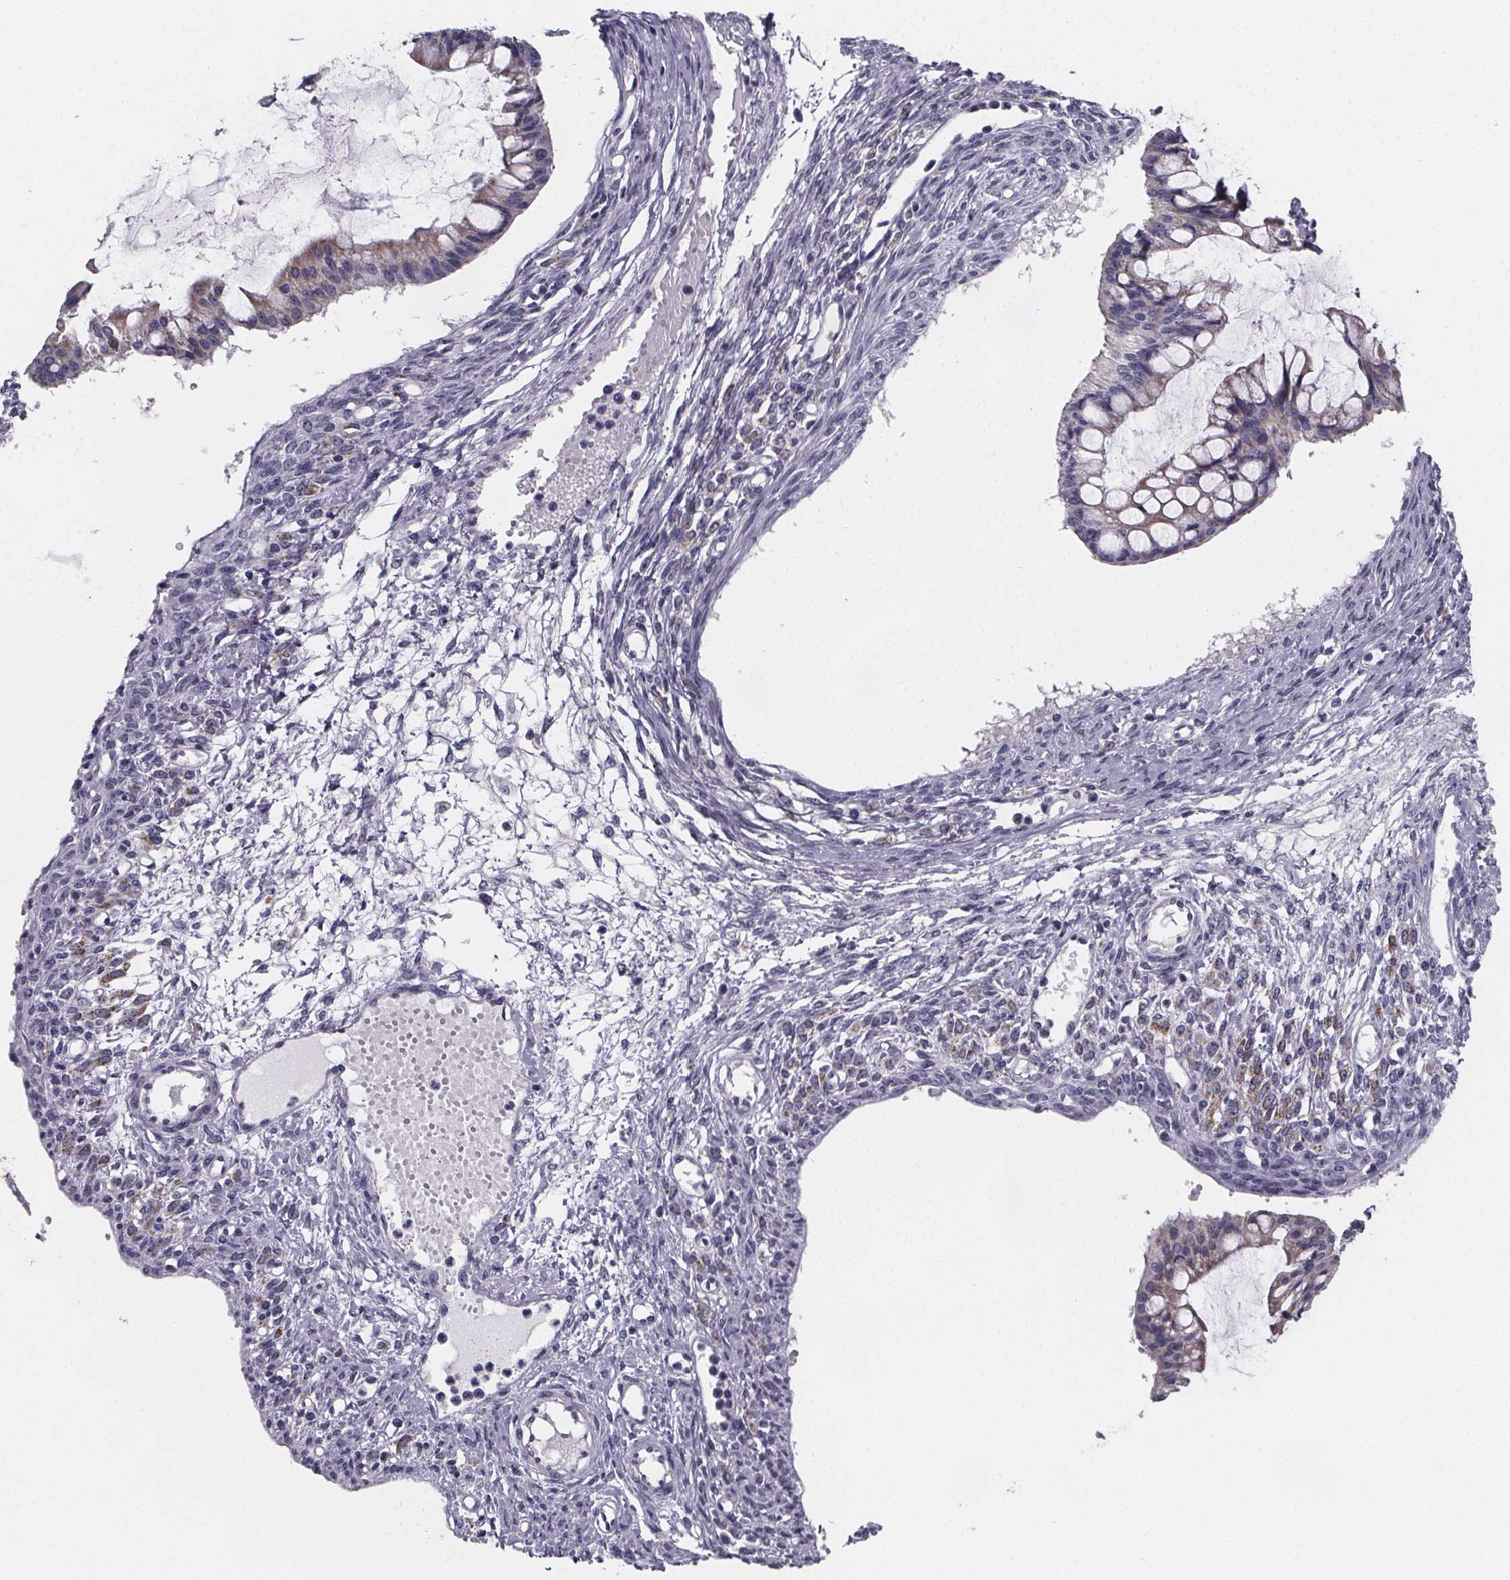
{"staining": {"intensity": "weak", "quantity": "25%-75%", "location": "cytoplasmic/membranous"}, "tissue": "ovarian cancer", "cell_type": "Tumor cells", "image_type": "cancer", "snomed": [{"axis": "morphology", "description": "Cystadenocarcinoma, mucinous, NOS"}, {"axis": "topography", "description": "Ovary"}], "caption": "Ovarian cancer stained for a protein (brown) reveals weak cytoplasmic/membranous positive staining in about 25%-75% of tumor cells.", "gene": "PAH", "patient": {"sex": "female", "age": 73}}